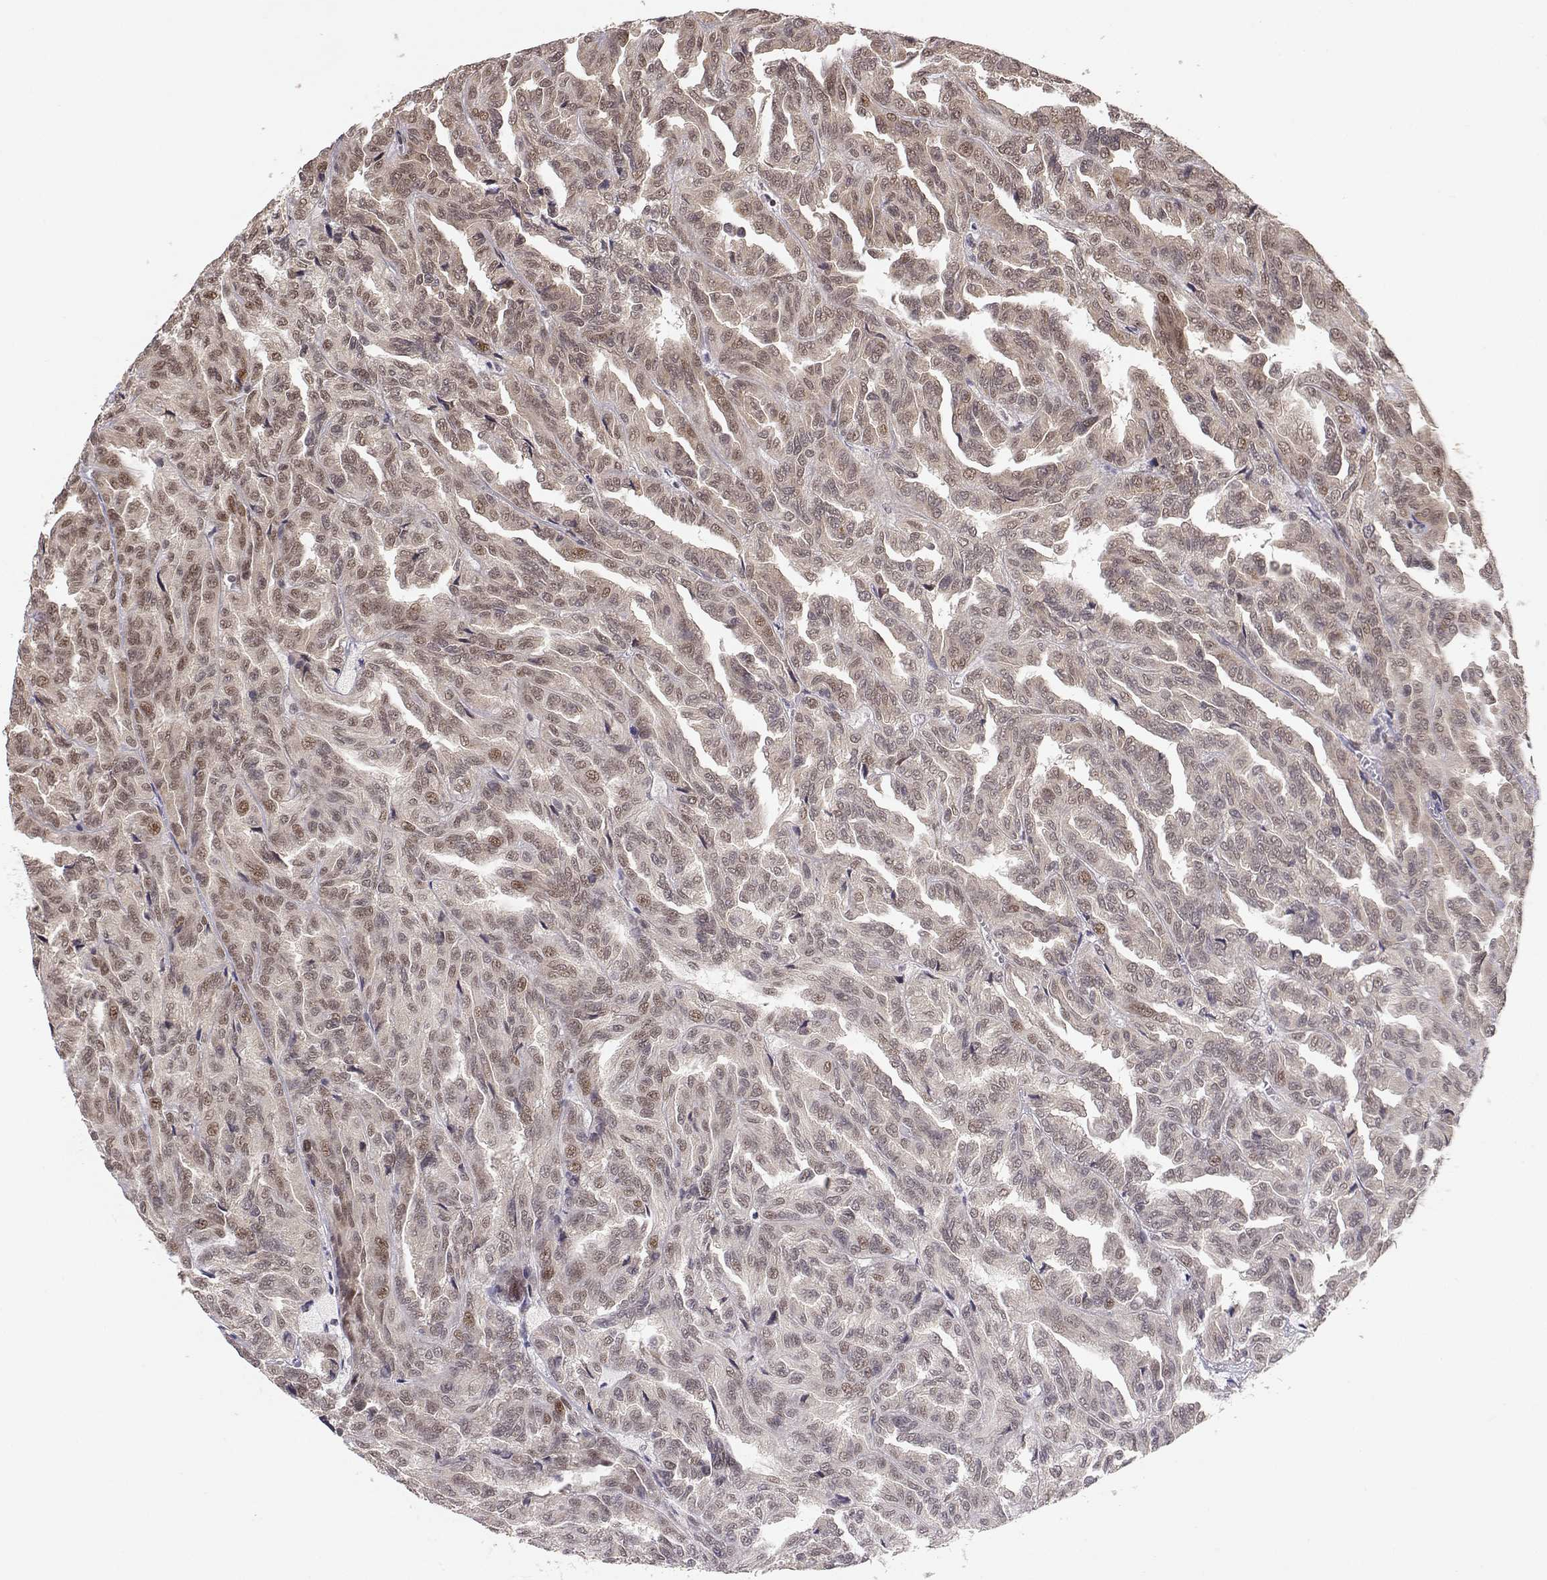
{"staining": {"intensity": "moderate", "quantity": "<25%", "location": "nuclear"}, "tissue": "renal cancer", "cell_type": "Tumor cells", "image_type": "cancer", "snomed": [{"axis": "morphology", "description": "Adenocarcinoma, NOS"}, {"axis": "topography", "description": "Kidney"}], "caption": "This image reveals IHC staining of human renal cancer, with low moderate nuclear positivity in about <25% of tumor cells.", "gene": "BRCA1", "patient": {"sex": "male", "age": 79}}